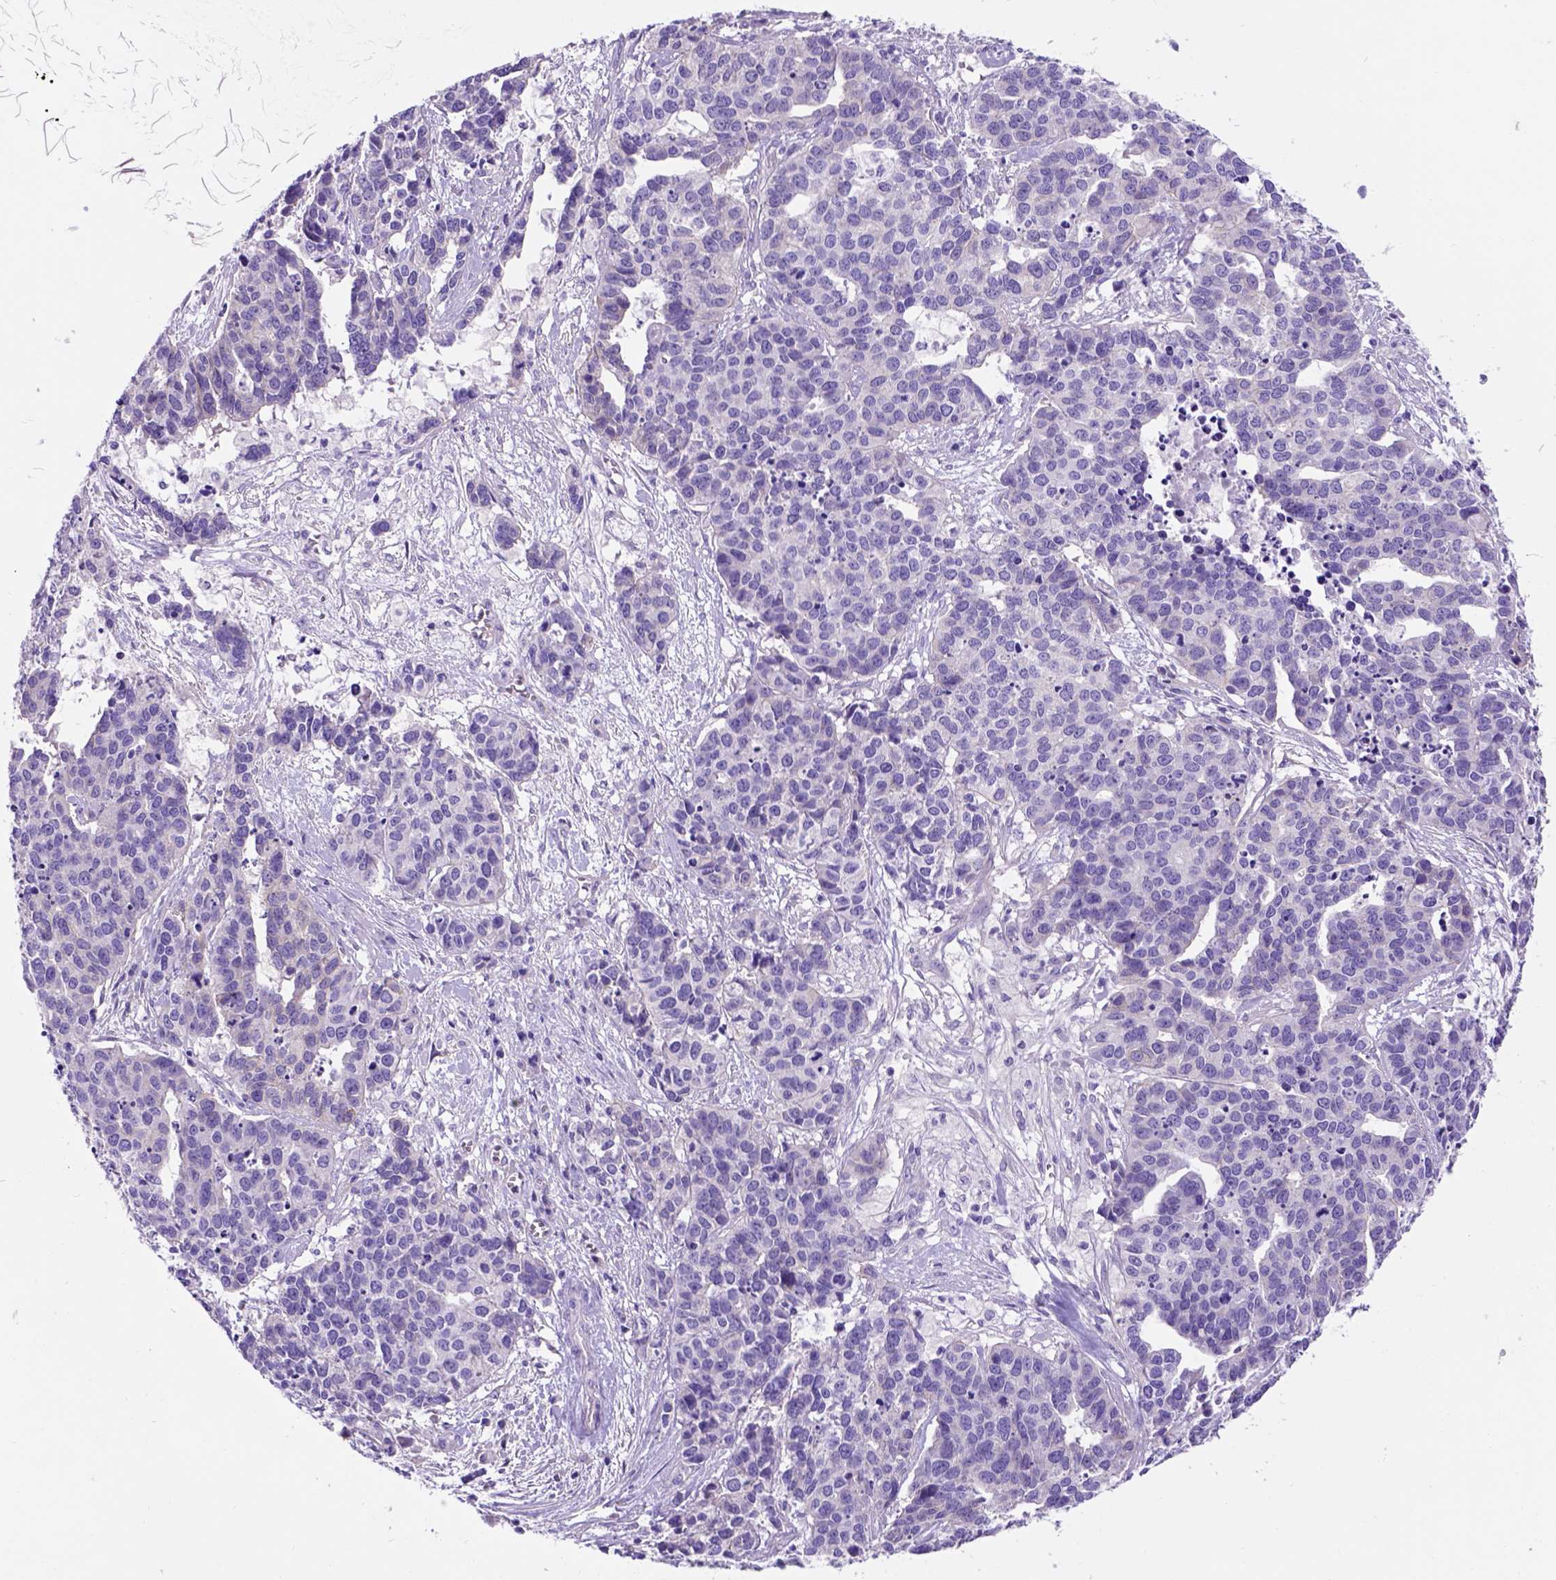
{"staining": {"intensity": "negative", "quantity": "none", "location": "none"}, "tissue": "ovarian cancer", "cell_type": "Tumor cells", "image_type": "cancer", "snomed": [{"axis": "morphology", "description": "Carcinoma, endometroid"}, {"axis": "topography", "description": "Ovary"}], "caption": "Immunohistochemistry of human ovarian cancer displays no staining in tumor cells.", "gene": "EGFR", "patient": {"sex": "female", "age": 65}}